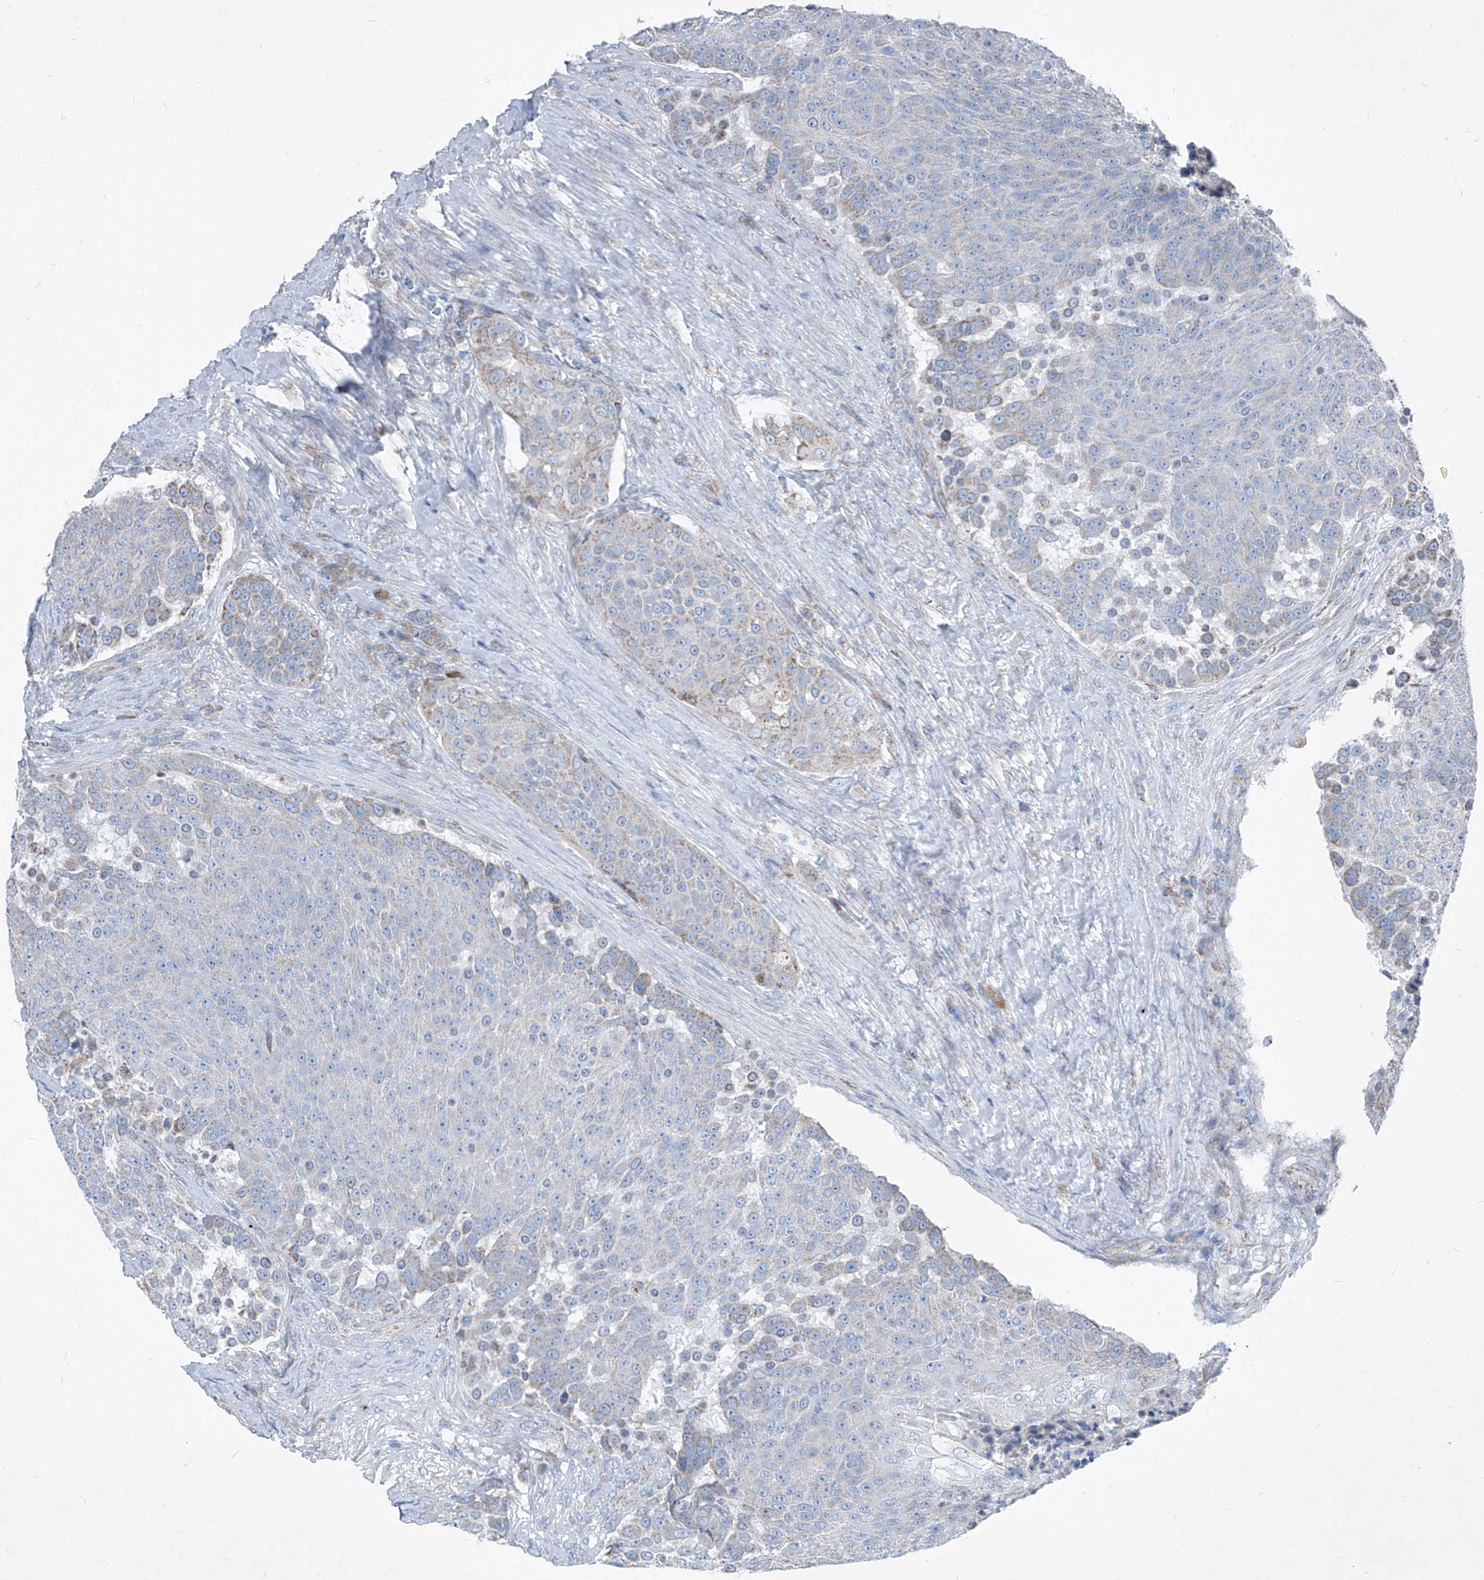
{"staining": {"intensity": "weak", "quantity": "<25%", "location": "cytoplasmic/membranous"}, "tissue": "urothelial cancer", "cell_type": "Tumor cells", "image_type": "cancer", "snomed": [{"axis": "morphology", "description": "Urothelial carcinoma, High grade"}, {"axis": "topography", "description": "Urinary bladder"}], "caption": "Immunohistochemistry histopathology image of neoplastic tissue: high-grade urothelial carcinoma stained with DAB reveals no significant protein staining in tumor cells.", "gene": "AGPS", "patient": {"sex": "female", "age": 63}}